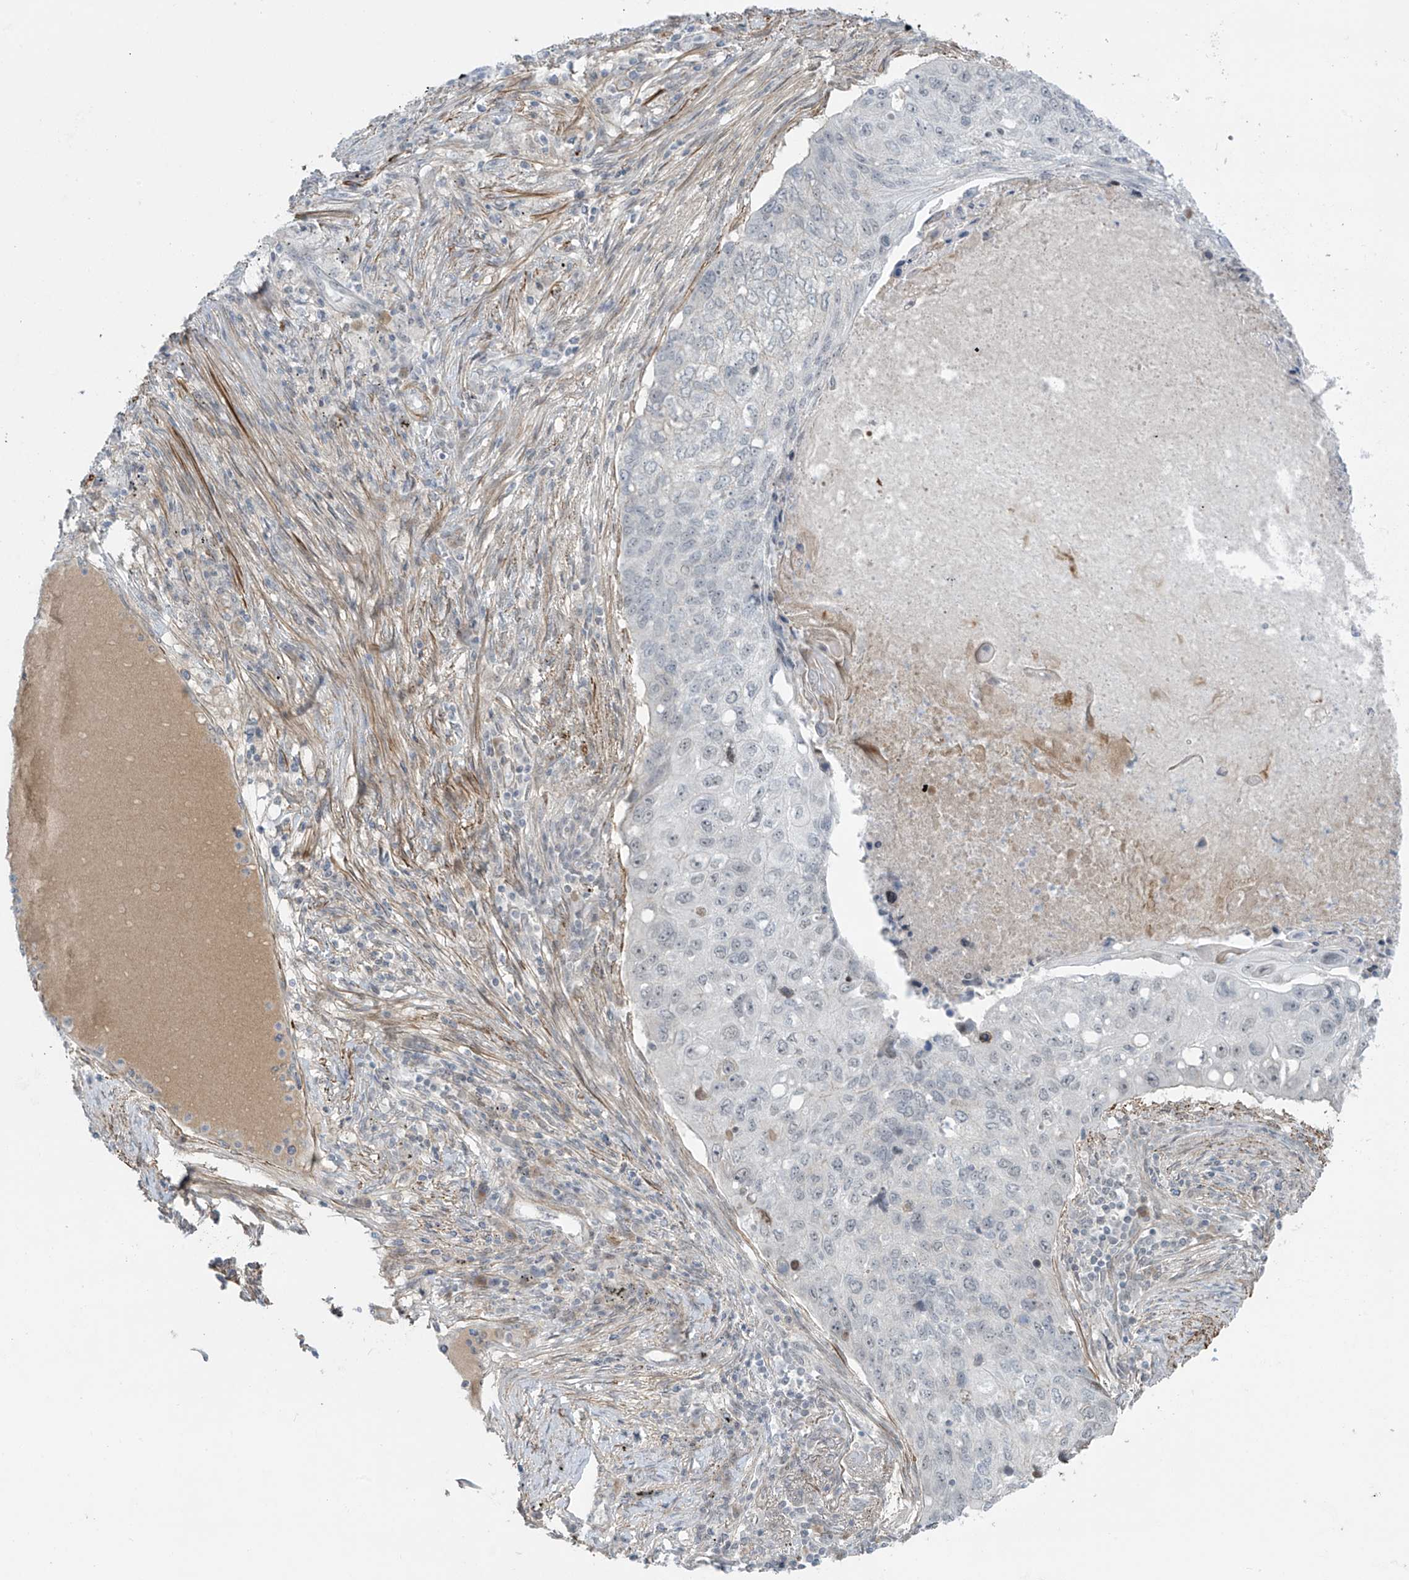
{"staining": {"intensity": "negative", "quantity": "none", "location": "none"}, "tissue": "lung cancer", "cell_type": "Tumor cells", "image_type": "cancer", "snomed": [{"axis": "morphology", "description": "Squamous cell carcinoma, NOS"}, {"axis": "topography", "description": "Lung"}], "caption": "A histopathology image of lung cancer (squamous cell carcinoma) stained for a protein exhibits no brown staining in tumor cells.", "gene": "RASGEF1A", "patient": {"sex": "female", "age": 63}}